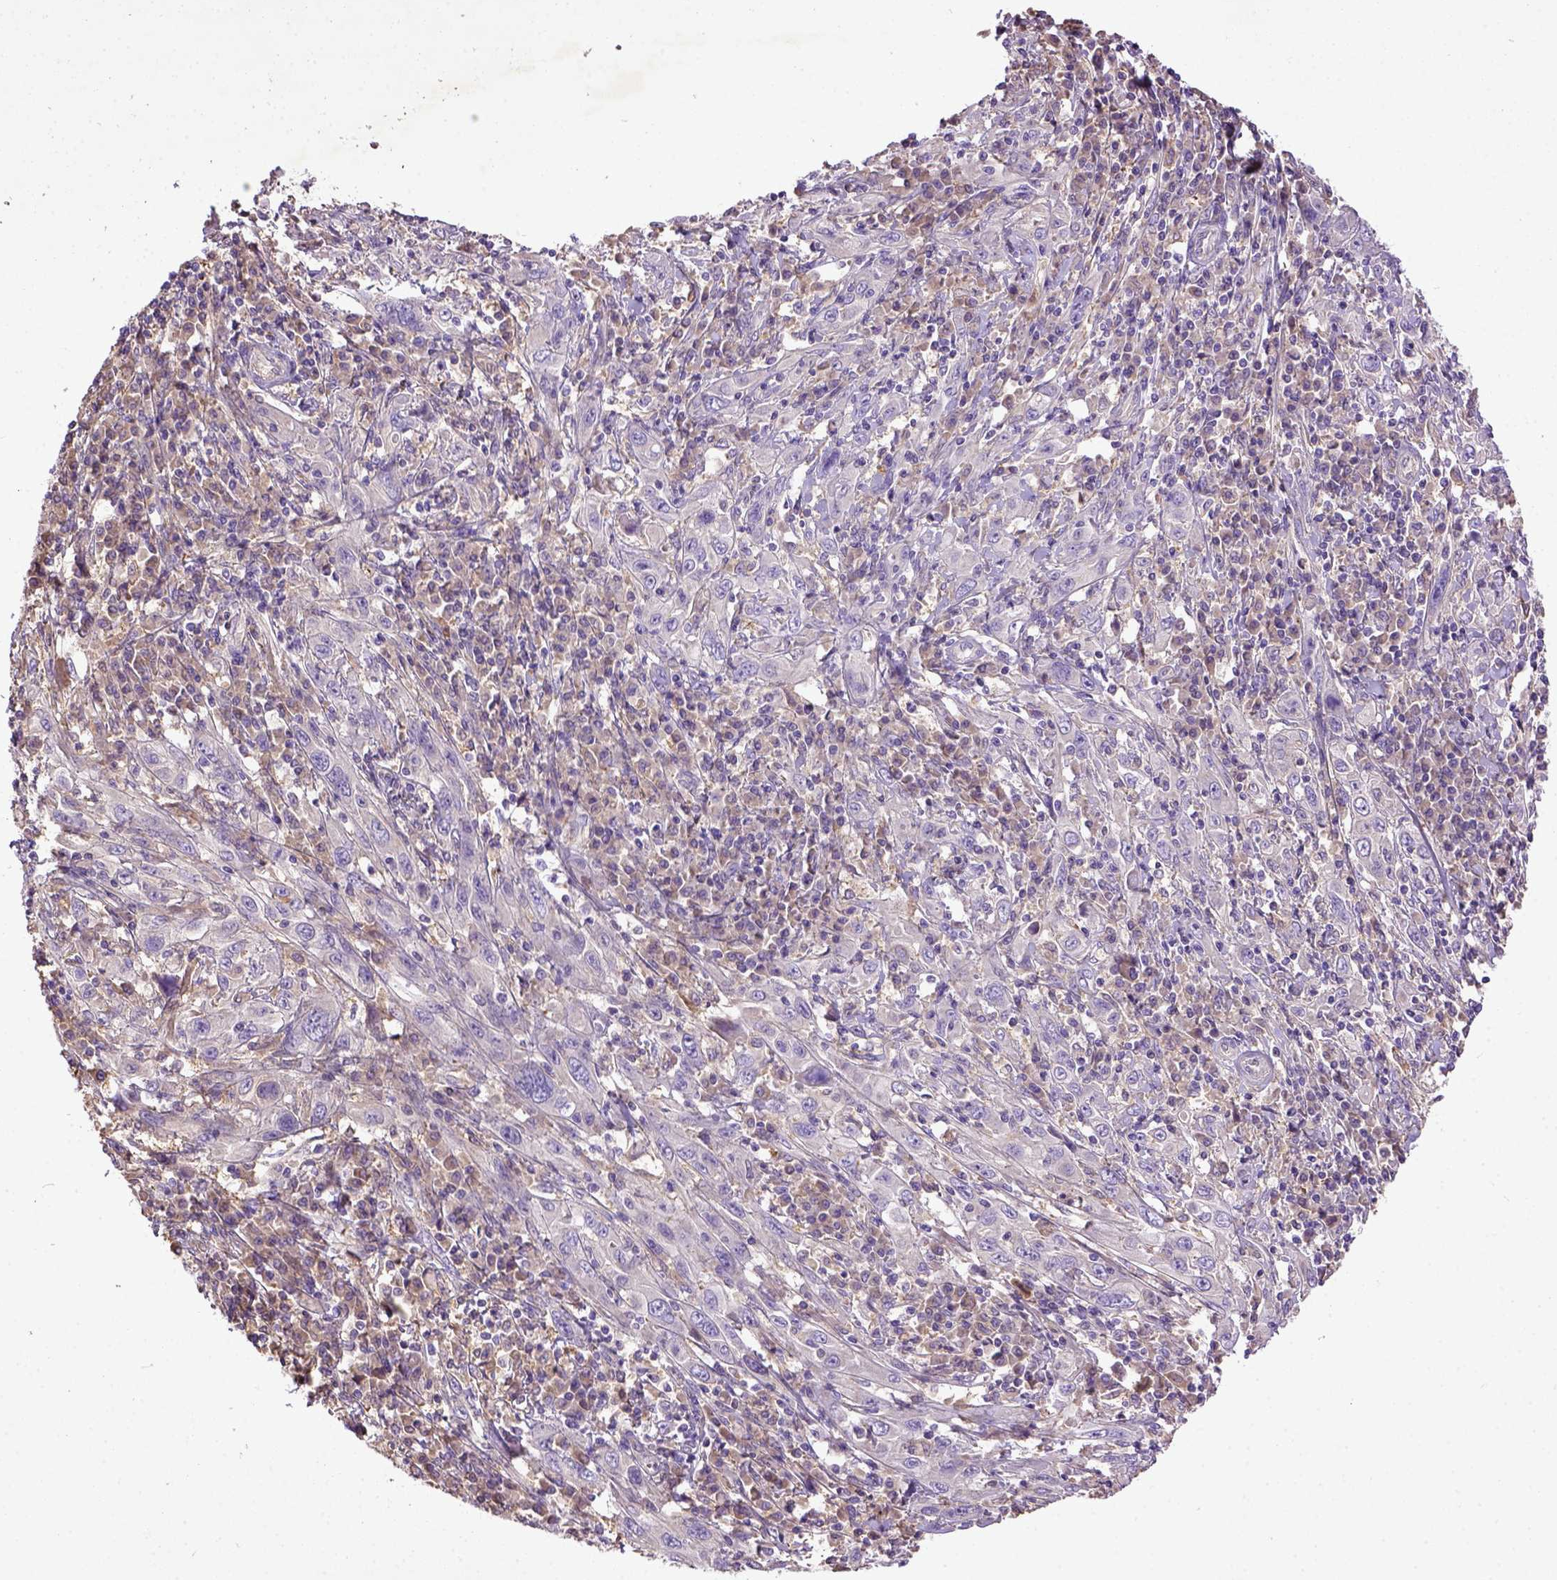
{"staining": {"intensity": "negative", "quantity": "none", "location": "none"}, "tissue": "cervical cancer", "cell_type": "Tumor cells", "image_type": "cancer", "snomed": [{"axis": "morphology", "description": "Squamous cell carcinoma, NOS"}, {"axis": "topography", "description": "Cervix"}], "caption": "A histopathology image of cervical cancer (squamous cell carcinoma) stained for a protein exhibits no brown staining in tumor cells.", "gene": "DEPDC1B", "patient": {"sex": "female", "age": 46}}